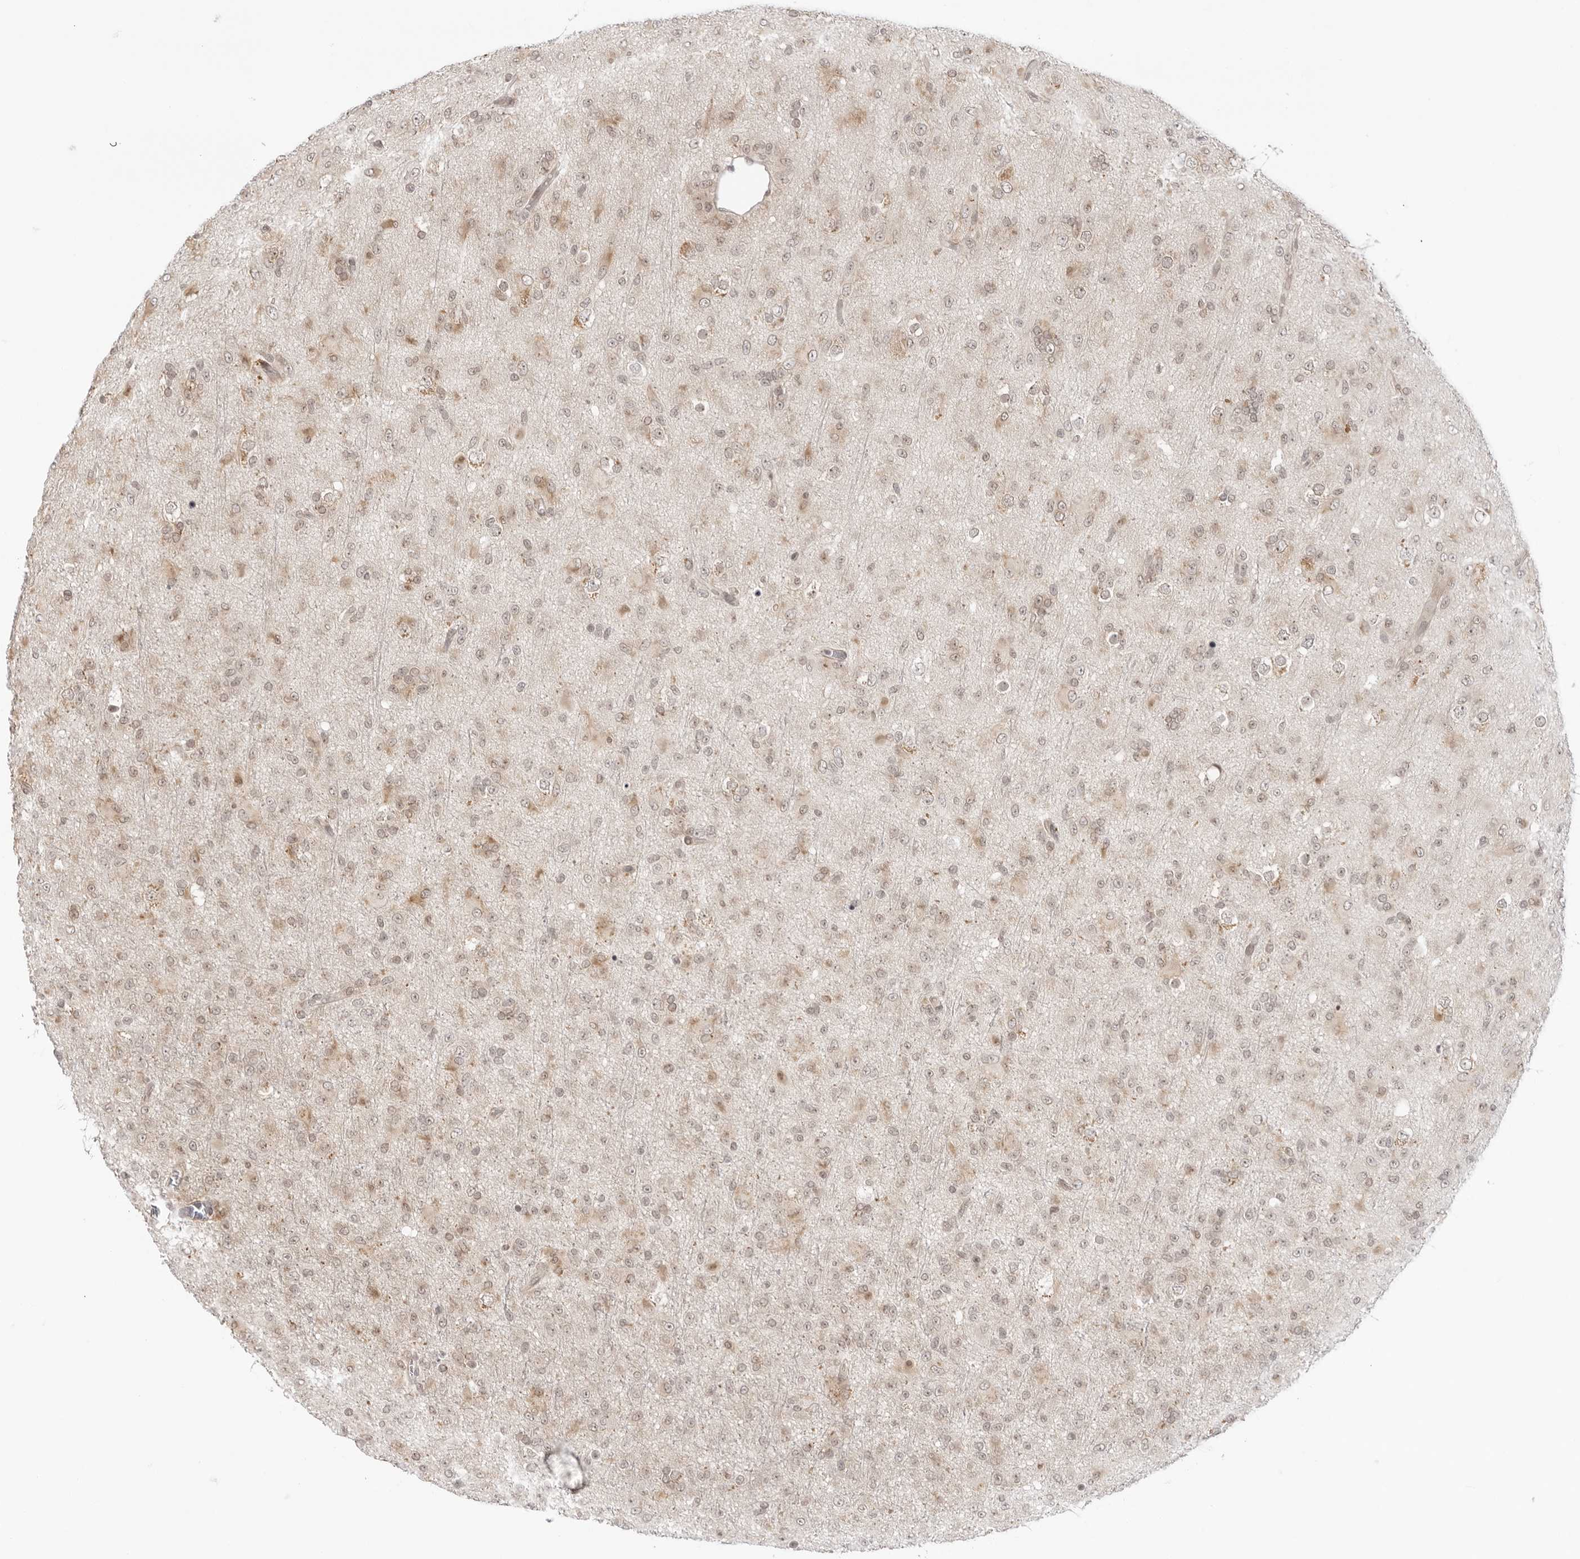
{"staining": {"intensity": "weak", "quantity": "25%-75%", "location": "cytoplasmic/membranous"}, "tissue": "glioma", "cell_type": "Tumor cells", "image_type": "cancer", "snomed": [{"axis": "morphology", "description": "Glioma, malignant, Low grade"}, {"axis": "topography", "description": "Brain"}], "caption": "Brown immunohistochemical staining in human low-grade glioma (malignant) demonstrates weak cytoplasmic/membranous positivity in approximately 25%-75% of tumor cells.", "gene": "PRRC2C", "patient": {"sex": "male", "age": 65}}